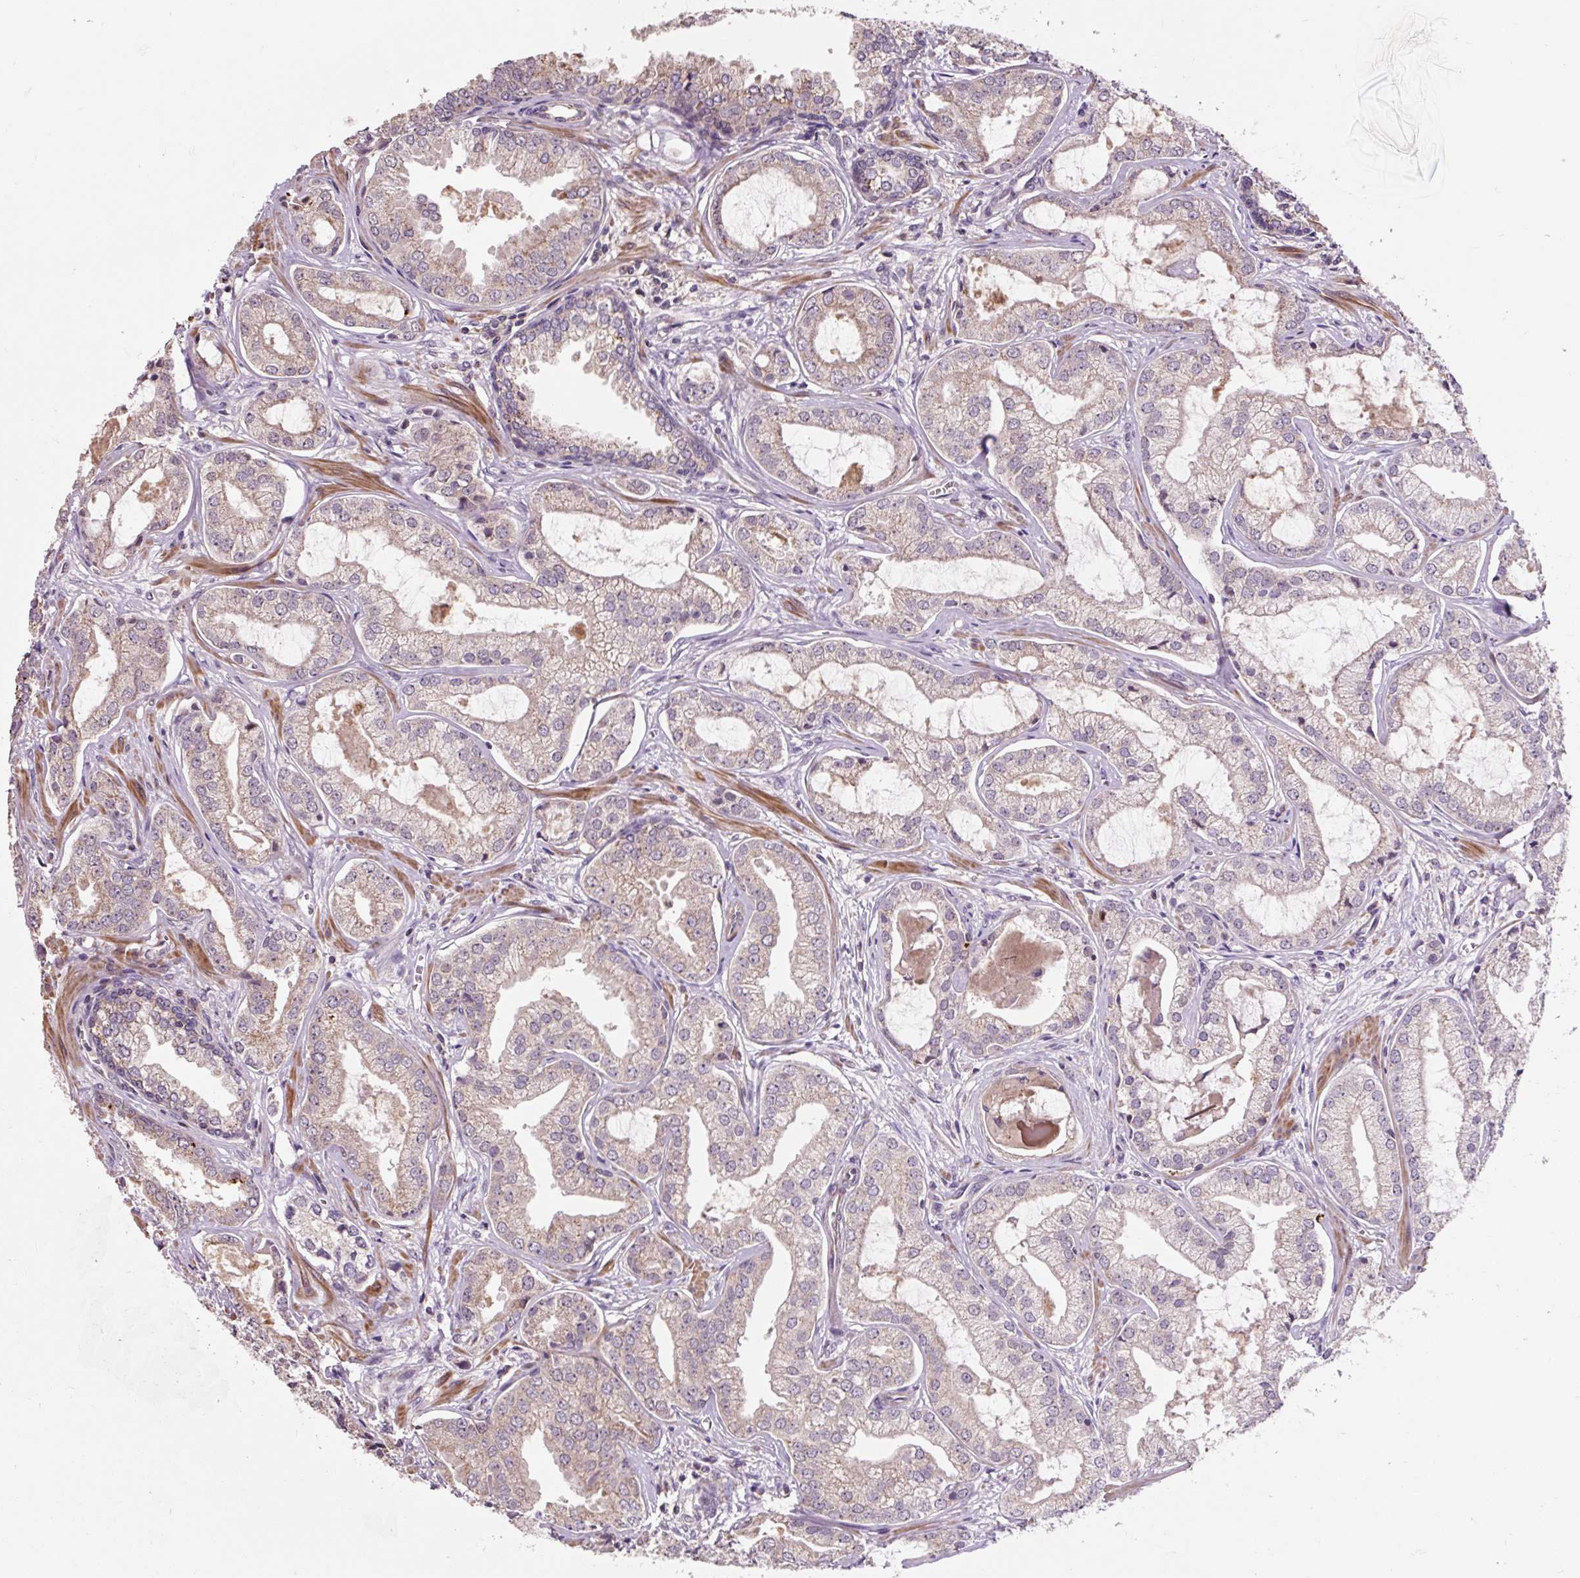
{"staining": {"intensity": "weak", "quantity": "<25%", "location": "cytoplasmic/membranous"}, "tissue": "prostate cancer", "cell_type": "Tumor cells", "image_type": "cancer", "snomed": [{"axis": "morphology", "description": "Adenocarcinoma, Medium grade"}, {"axis": "topography", "description": "Prostate"}], "caption": "High magnification brightfield microscopy of prostate cancer (adenocarcinoma (medium-grade)) stained with DAB (brown) and counterstained with hematoxylin (blue): tumor cells show no significant expression.", "gene": "PRIMPOL", "patient": {"sex": "male", "age": 57}}